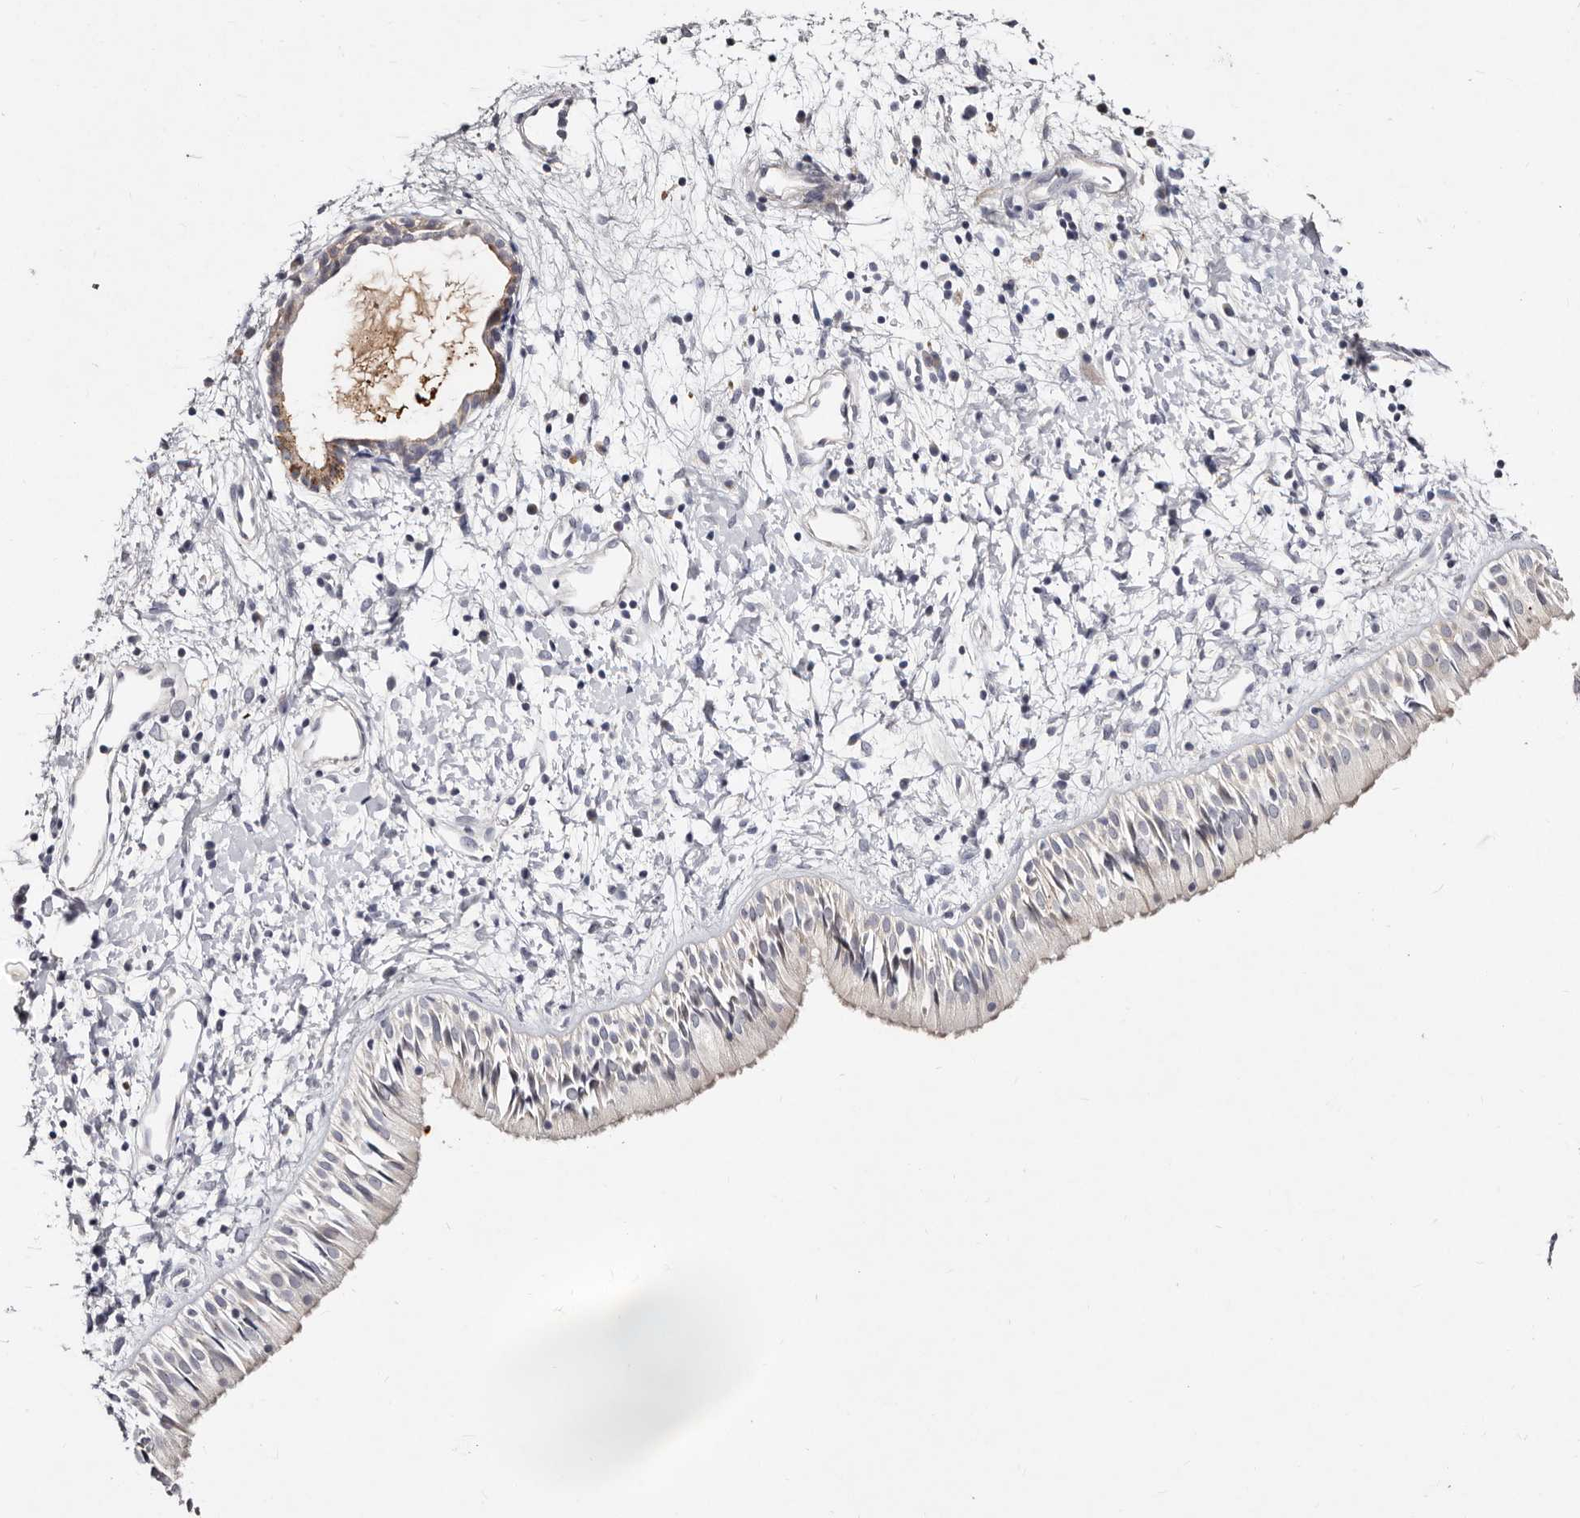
{"staining": {"intensity": "negative", "quantity": "none", "location": "none"}, "tissue": "nasopharynx", "cell_type": "Respiratory epithelial cells", "image_type": "normal", "snomed": [{"axis": "morphology", "description": "Normal tissue, NOS"}, {"axis": "topography", "description": "Nasopharynx"}], "caption": "Photomicrograph shows no protein expression in respiratory epithelial cells of benign nasopharynx. (Brightfield microscopy of DAB (3,3'-diaminobenzidine) immunohistochemistry (IHC) at high magnification).", "gene": "MRPS33", "patient": {"sex": "male", "age": 22}}